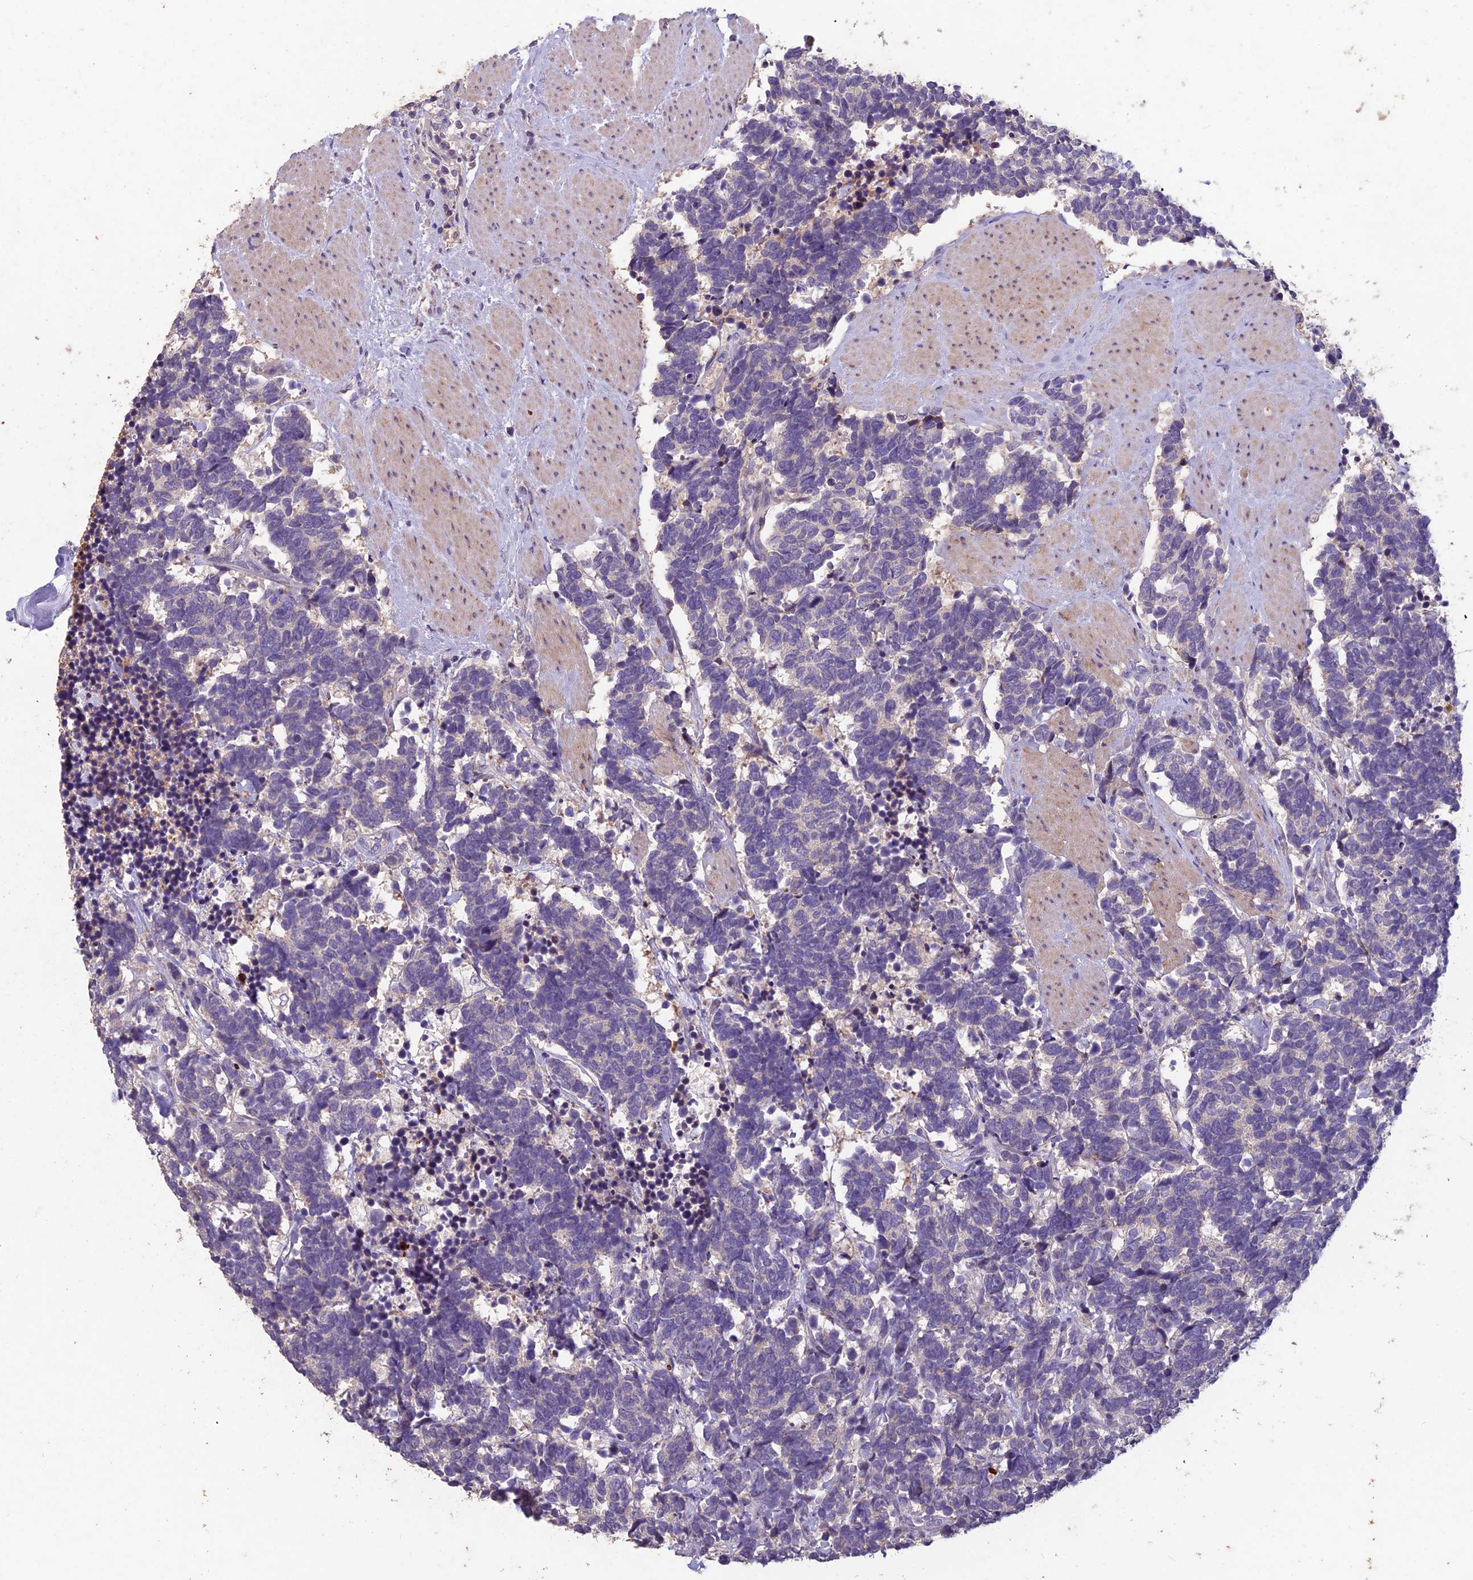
{"staining": {"intensity": "negative", "quantity": "none", "location": "none"}, "tissue": "carcinoid", "cell_type": "Tumor cells", "image_type": "cancer", "snomed": [{"axis": "morphology", "description": "Carcinoma, NOS"}, {"axis": "morphology", "description": "Carcinoid, malignant, NOS"}, {"axis": "topography", "description": "Prostate"}], "caption": "Protein analysis of carcinoid shows no significant staining in tumor cells.", "gene": "CEACAM16", "patient": {"sex": "male", "age": 57}}